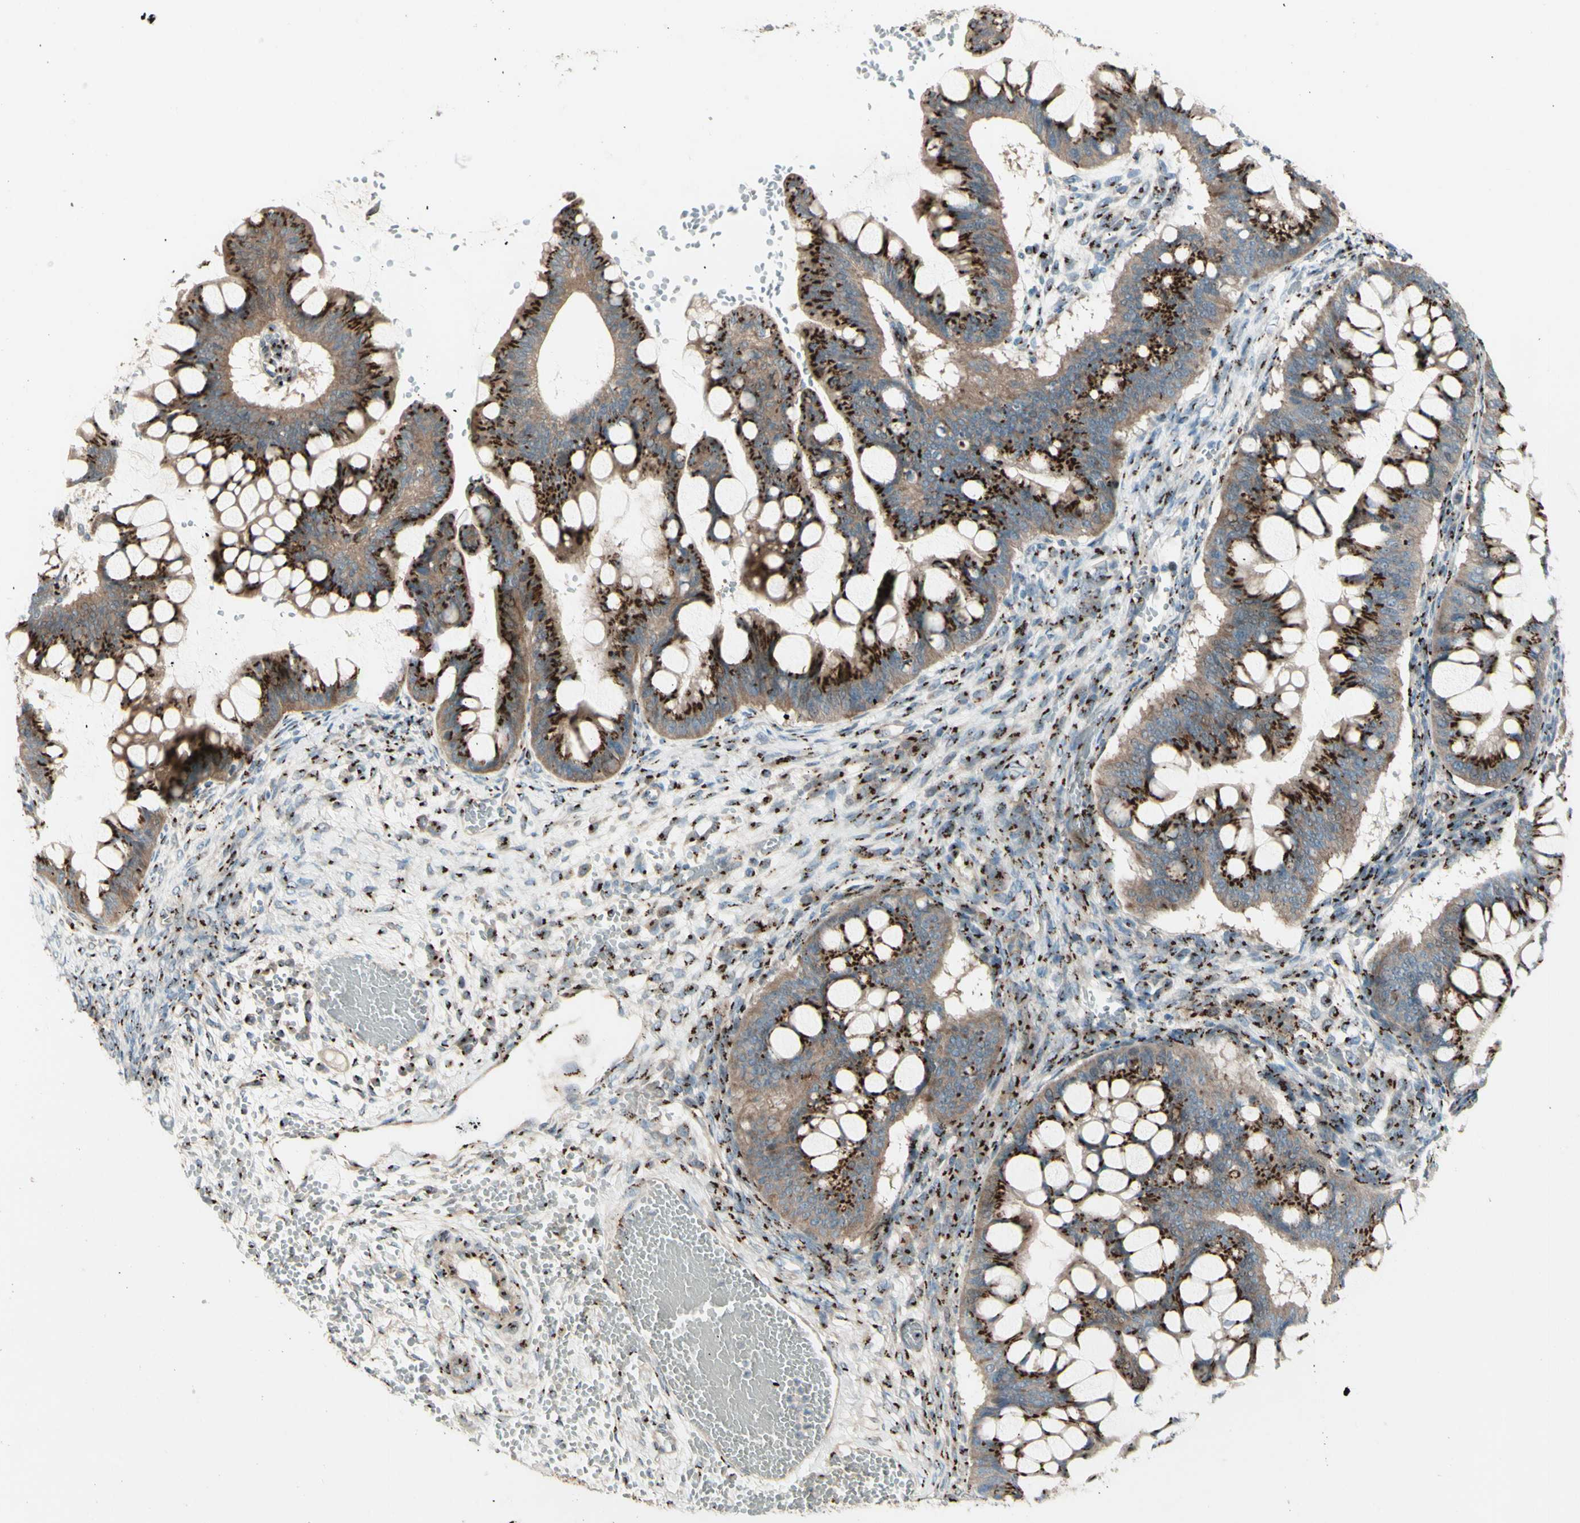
{"staining": {"intensity": "strong", "quantity": ">75%", "location": "cytoplasmic/membranous"}, "tissue": "ovarian cancer", "cell_type": "Tumor cells", "image_type": "cancer", "snomed": [{"axis": "morphology", "description": "Cystadenocarcinoma, mucinous, NOS"}, {"axis": "topography", "description": "Ovary"}], "caption": "IHC of human ovarian cancer (mucinous cystadenocarcinoma) displays high levels of strong cytoplasmic/membranous expression in approximately >75% of tumor cells. Using DAB (3,3'-diaminobenzidine) (brown) and hematoxylin (blue) stains, captured at high magnification using brightfield microscopy.", "gene": "BPNT2", "patient": {"sex": "female", "age": 73}}